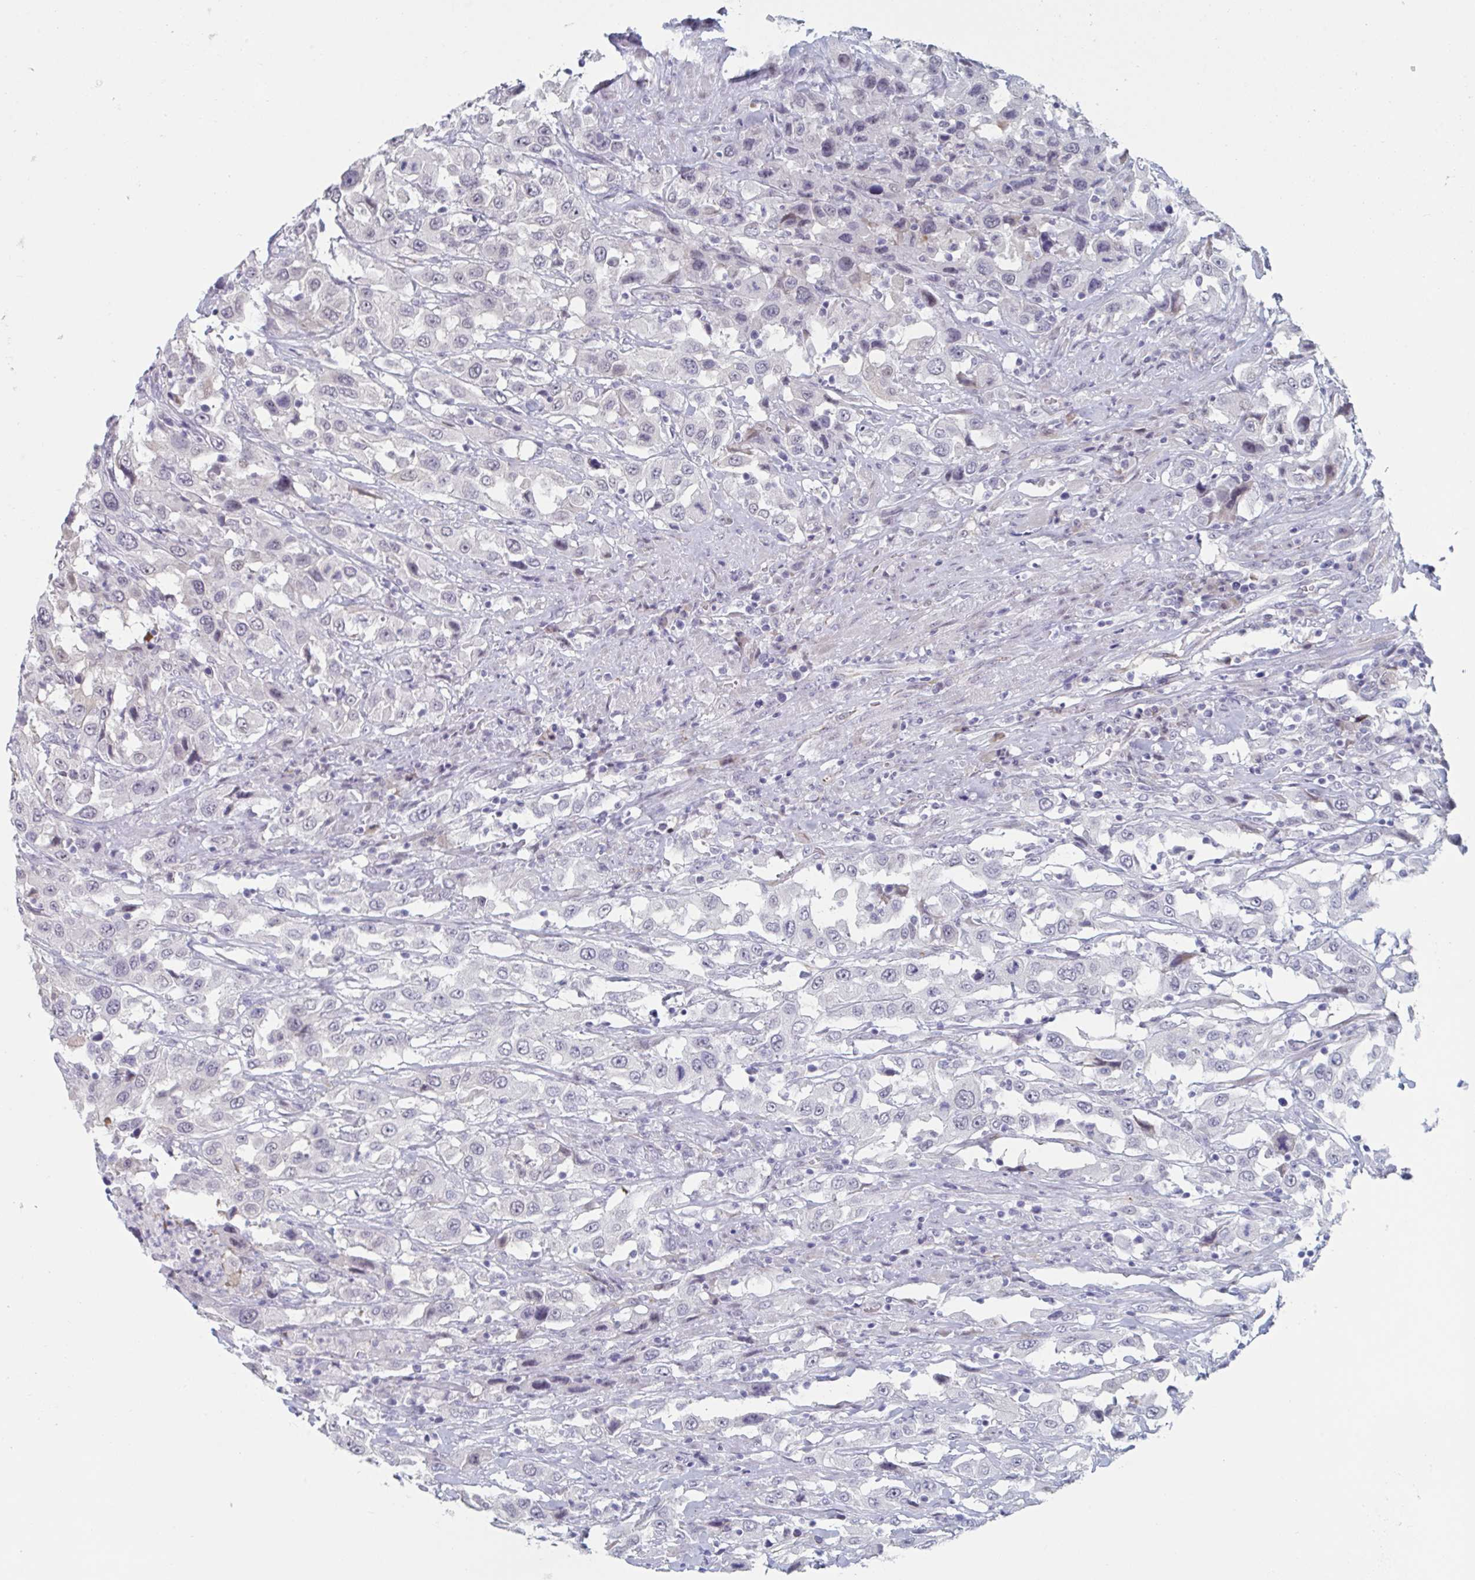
{"staining": {"intensity": "negative", "quantity": "none", "location": "none"}, "tissue": "urothelial cancer", "cell_type": "Tumor cells", "image_type": "cancer", "snomed": [{"axis": "morphology", "description": "Urothelial carcinoma, High grade"}, {"axis": "topography", "description": "Urinary bladder"}], "caption": "This image is of high-grade urothelial carcinoma stained with IHC to label a protein in brown with the nuclei are counter-stained blue. There is no positivity in tumor cells. (Brightfield microscopy of DAB (3,3'-diaminobenzidine) immunohistochemistry (IHC) at high magnification).", "gene": "FOXA1", "patient": {"sex": "male", "age": 61}}